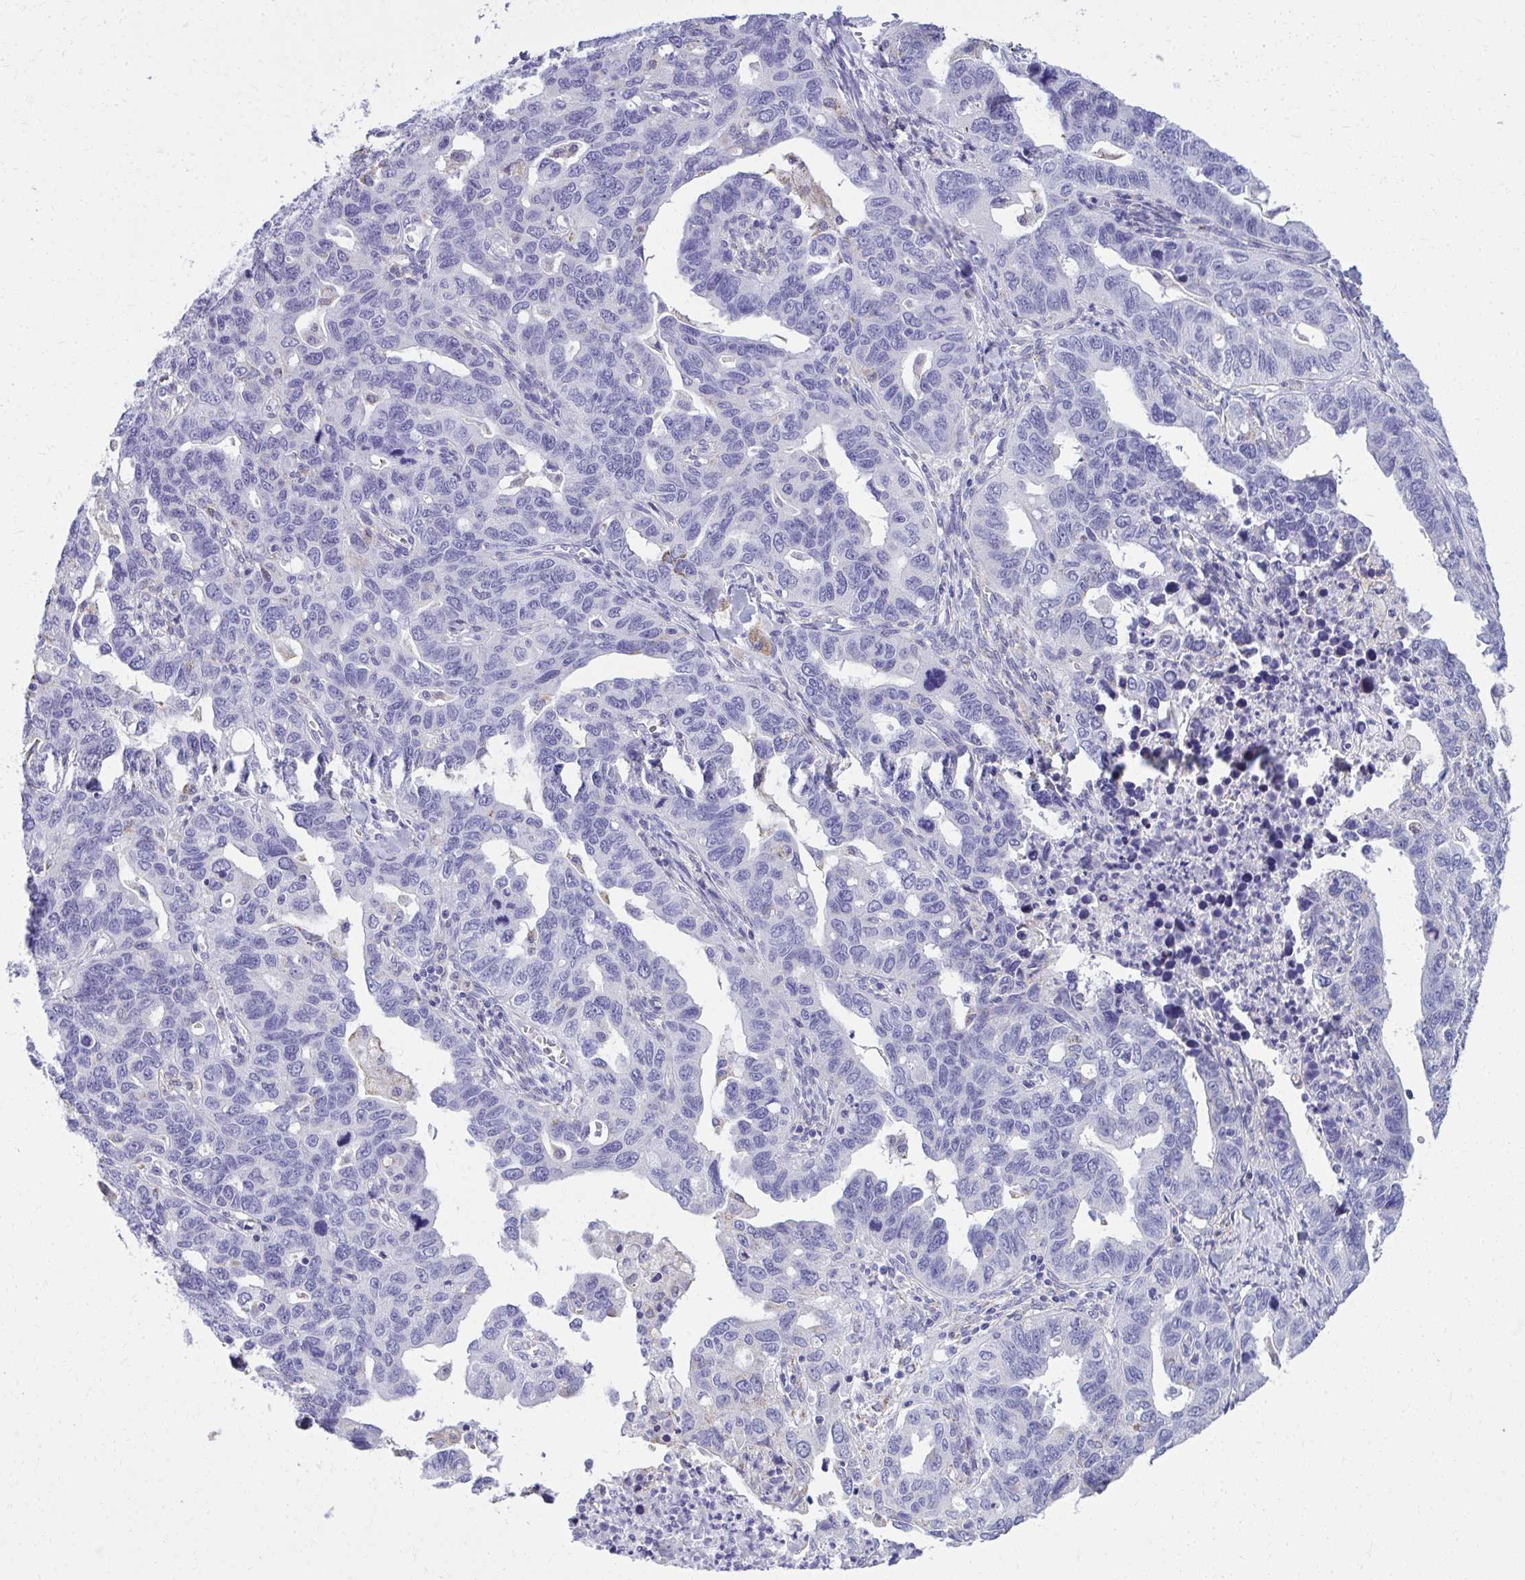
{"staining": {"intensity": "negative", "quantity": "none", "location": "none"}, "tissue": "ovarian cancer", "cell_type": "Tumor cells", "image_type": "cancer", "snomed": [{"axis": "morphology", "description": "Cystadenocarcinoma, serous, NOS"}, {"axis": "topography", "description": "Ovary"}], "caption": "Human ovarian serous cystadenocarcinoma stained for a protein using immunohistochemistry exhibits no staining in tumor cells.", "gene": "AIG1", "patient": {"sex": "female", "age": 69}}